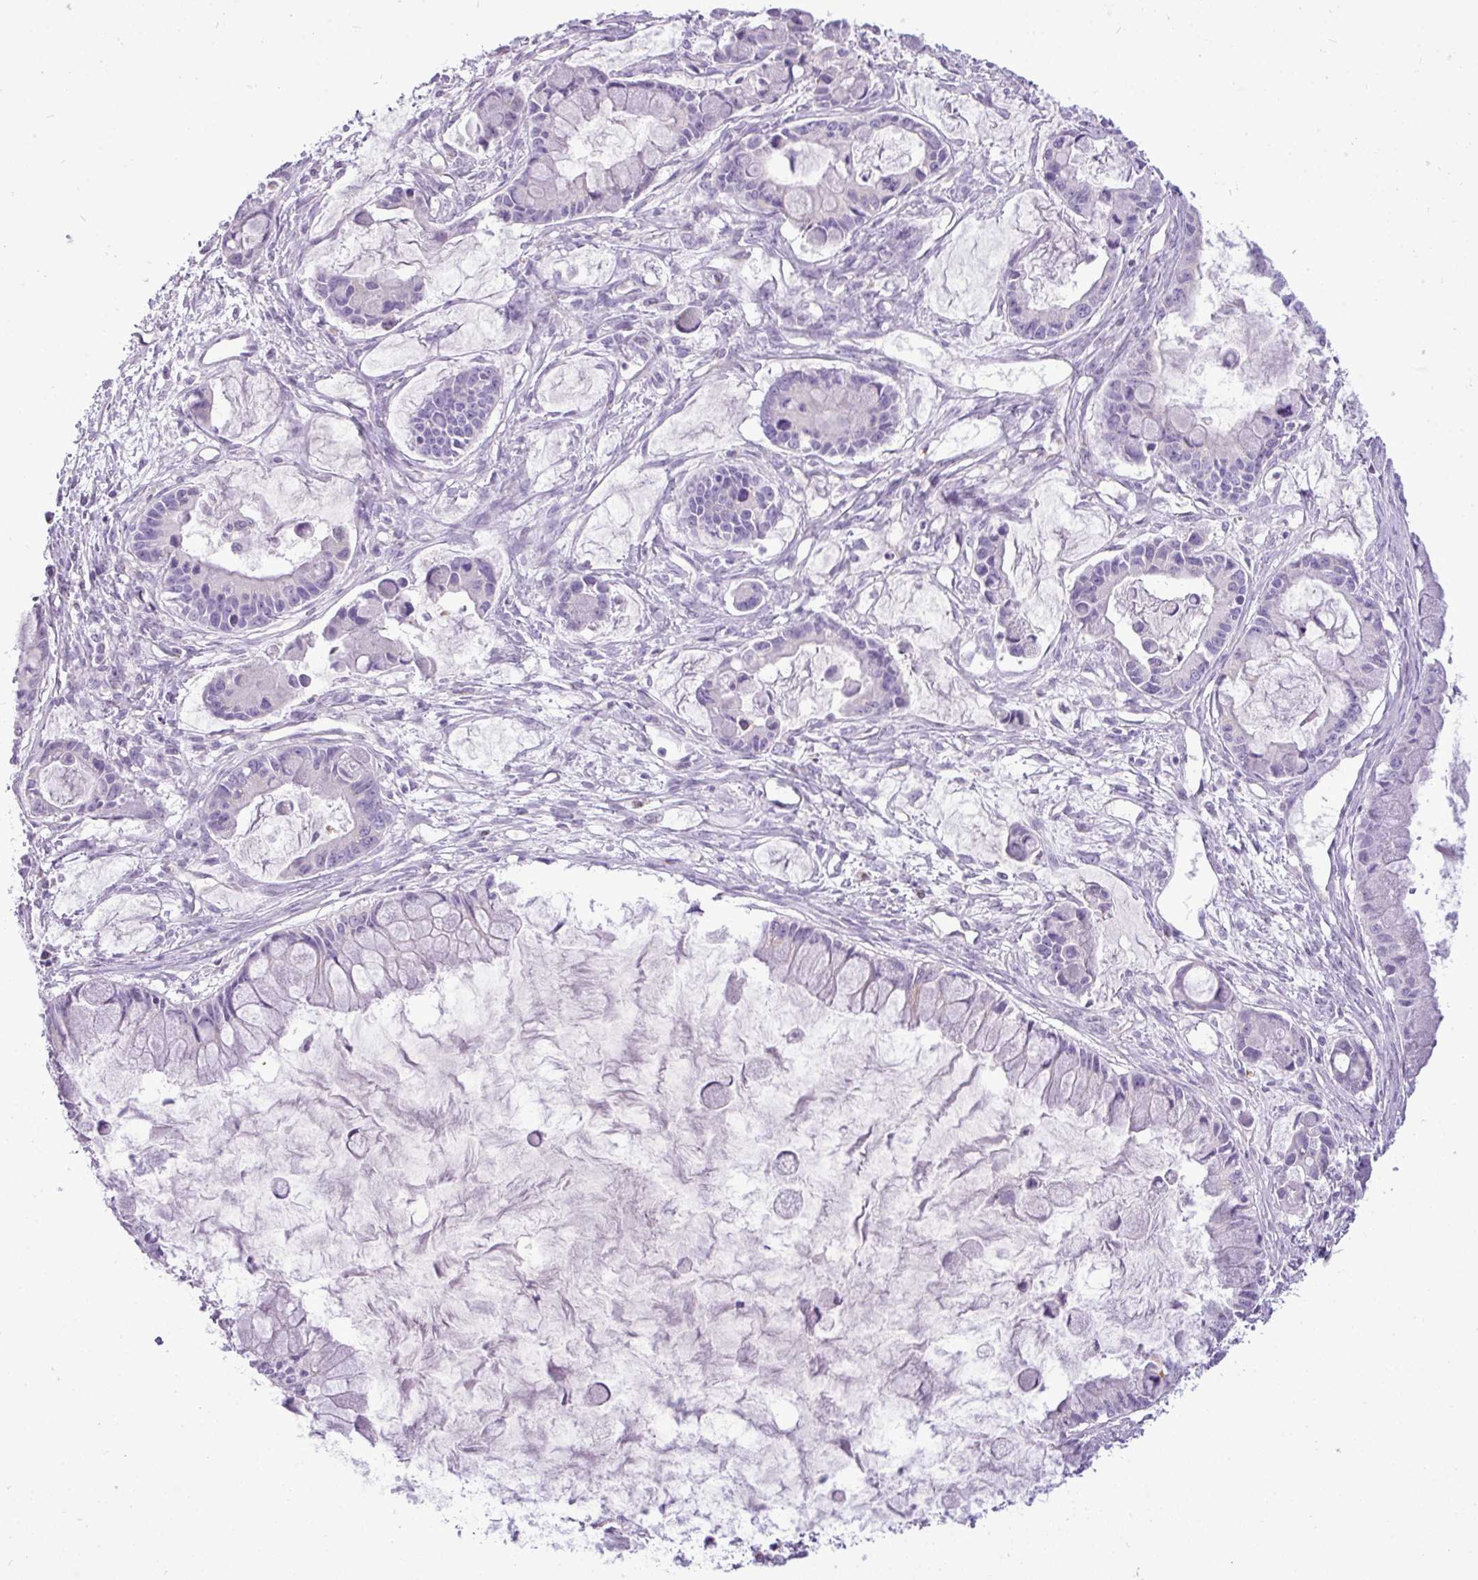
{"staining": {"intensity": "negative", "quantity": "none", "location": "none"}, "tissue": "ovarian cancer", "cell_type": "Tumor cells", "image_type": "cancer", "snomed": [{"axis": "morphology", "description": "Cystadenocarcinoma, mucinous, NOS"}, {"axis": "topography", "description": "Ovary"}], "caption": "The photomicrograph displays no staining of tumor cells in mucinous cystadenocarcinoma (ovarian).", "gene": "FAM43A", "patient": {"sex": "female", "age": 63}}